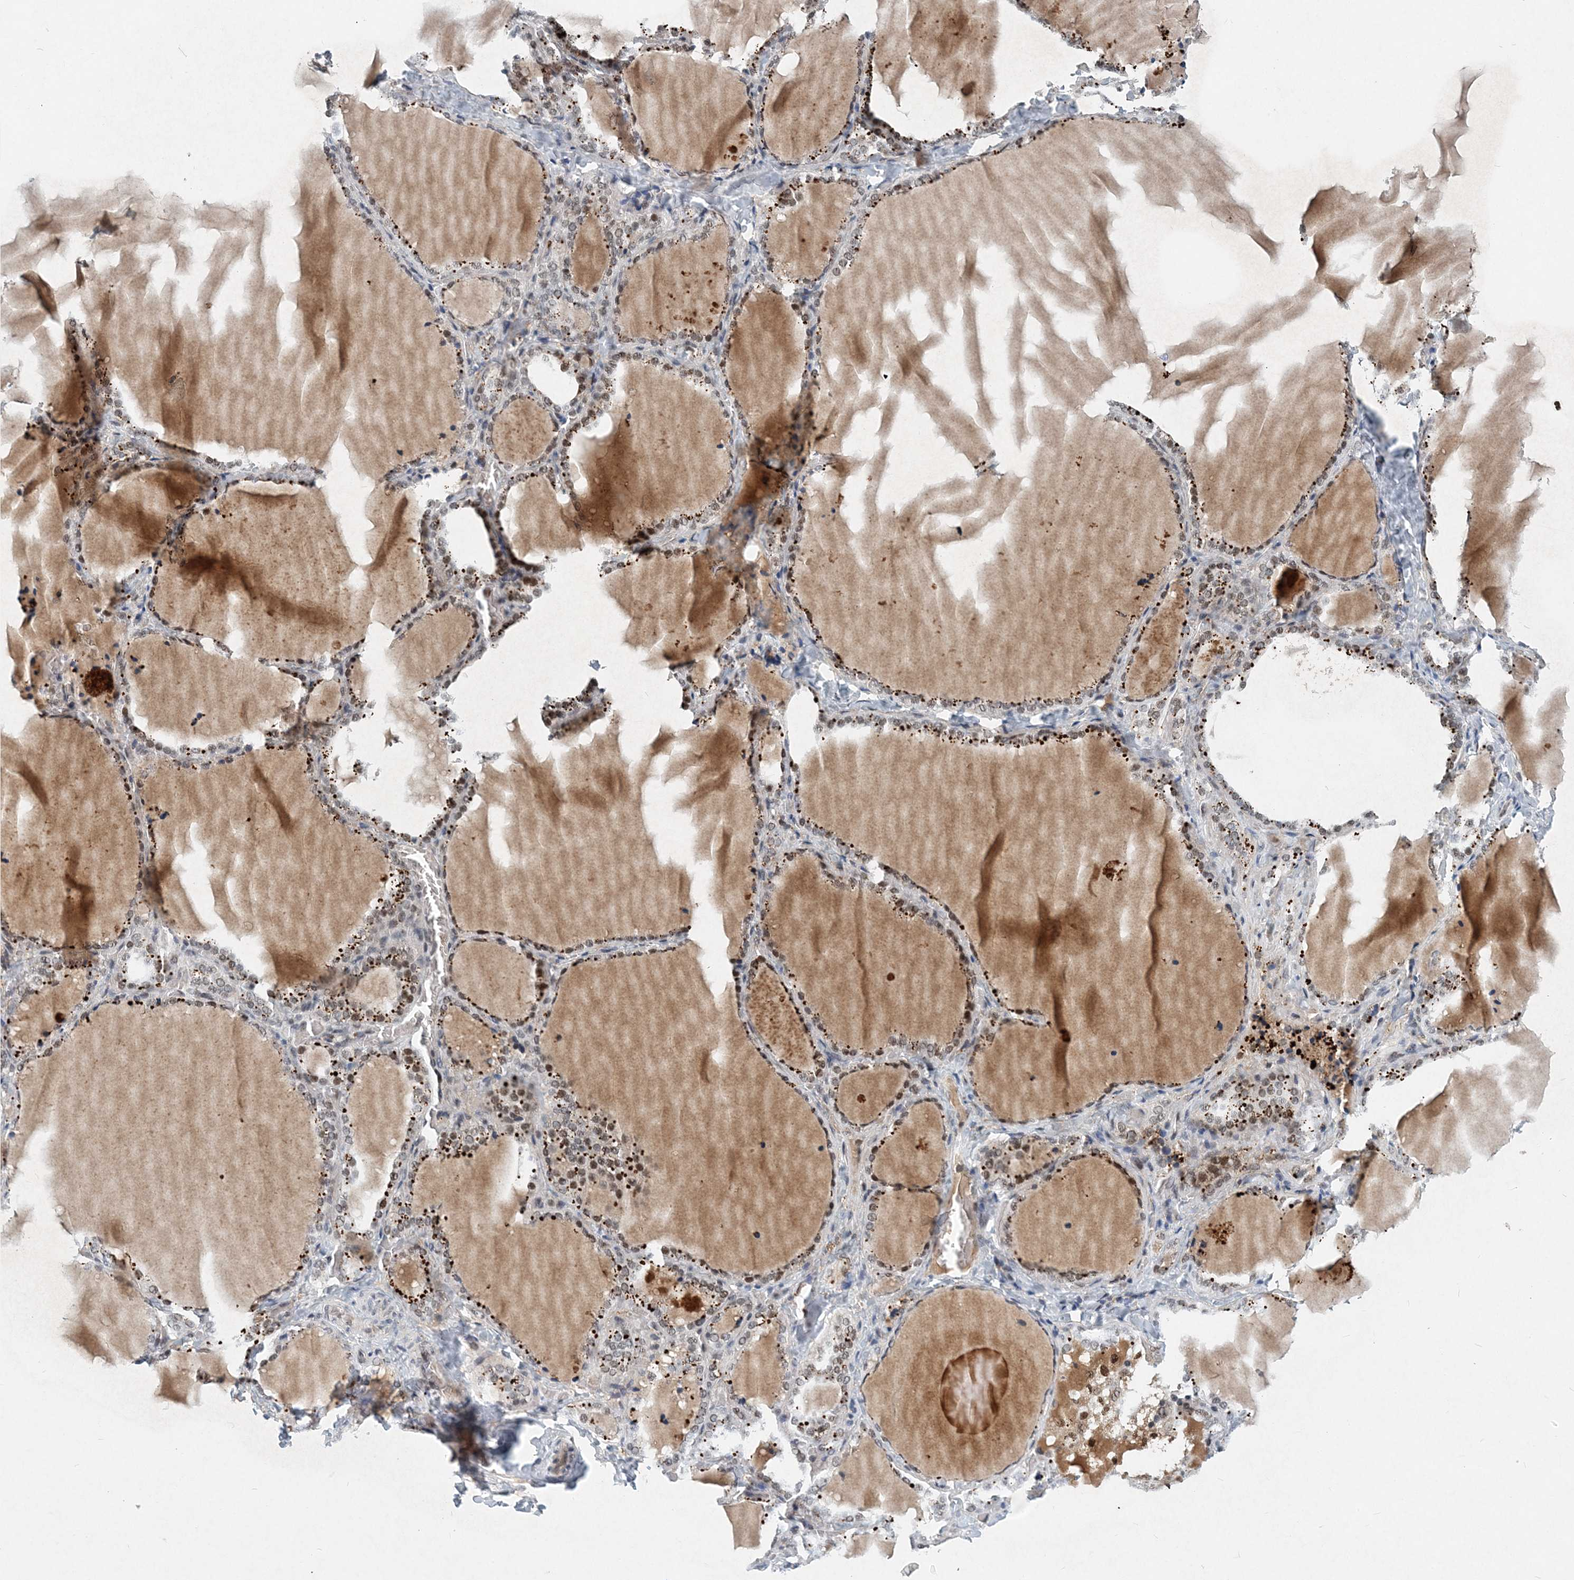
{"staining": {"intensity": "strong", "quantity": ">75%", "location": "cytoplasmic/membranous,nuclear"}, "tissue": "thyroid gland", "cell_type": "Glandular cells", "image_type": "normal", "snomed": [{"axis": "morphology", "description": "Normal tissue, NOS"}, {"axis": "topography", "description": "Thyroid gland"}], "caption": "Brown immunohistochemical staining in normal human thyroid gland displays strong cytoplasmic/membranous,nuclear expression in about >75% of glandular cells.", "gene": "KPNA4", "patient": {"sex": "female", "age": 22}}